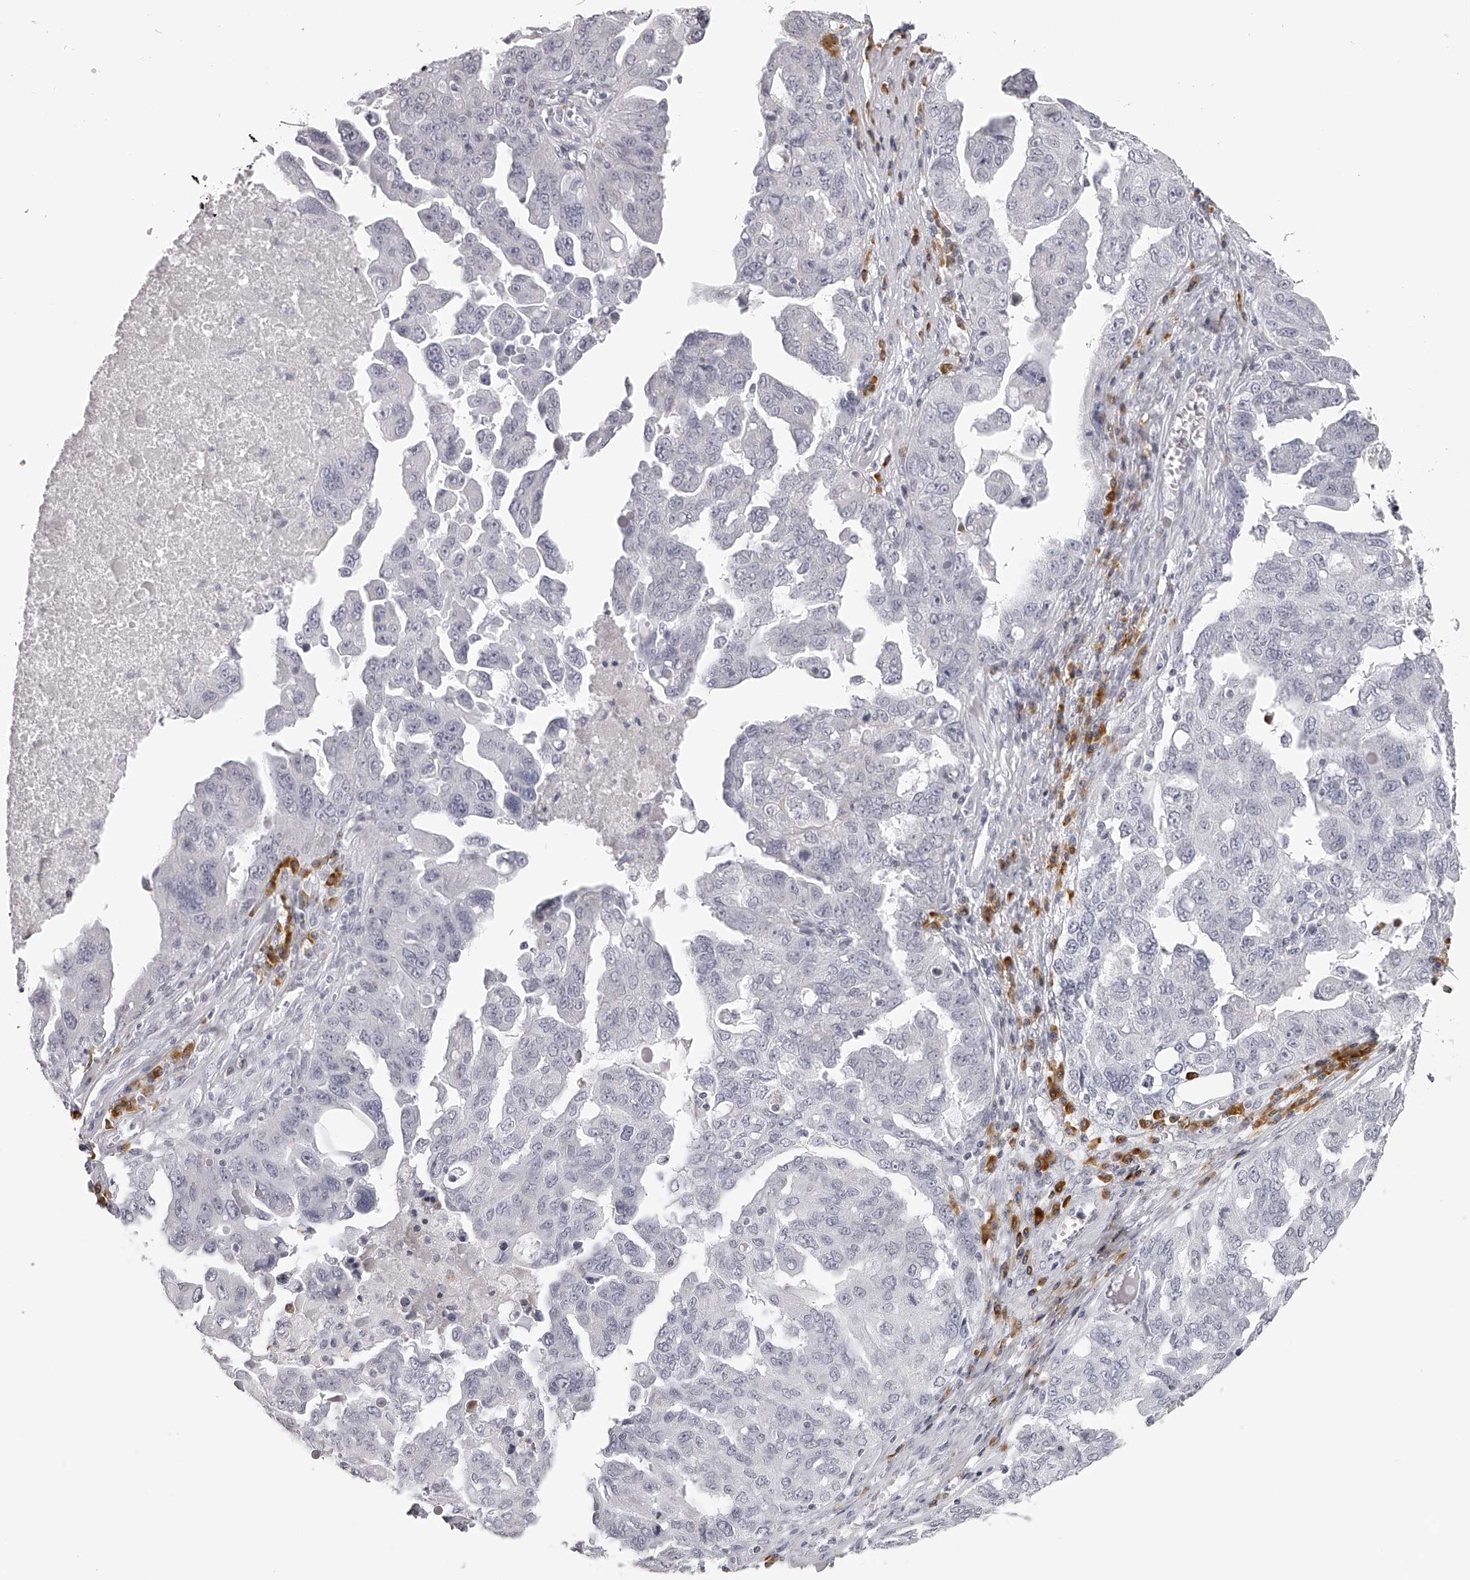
{"staining": {"intensity": "negative", "quantity": "none", "location": "none"}, "tissue": "ovarian cancer", "cell_type": "Tumor cells", "image_type": "cancer", "snomed": [{"axis": "morphology", "description": "Carcinoma, endometroid"}, {"axis": "topography", "description": "Ovary"}], "caption": "Immunohistochemical staining of human ovarian cancer (endometroid carcinoma) displays no significant positivity in tumor cells.", "gene": "SEC11C", "patient": {"sex": "female", "age": 62}}